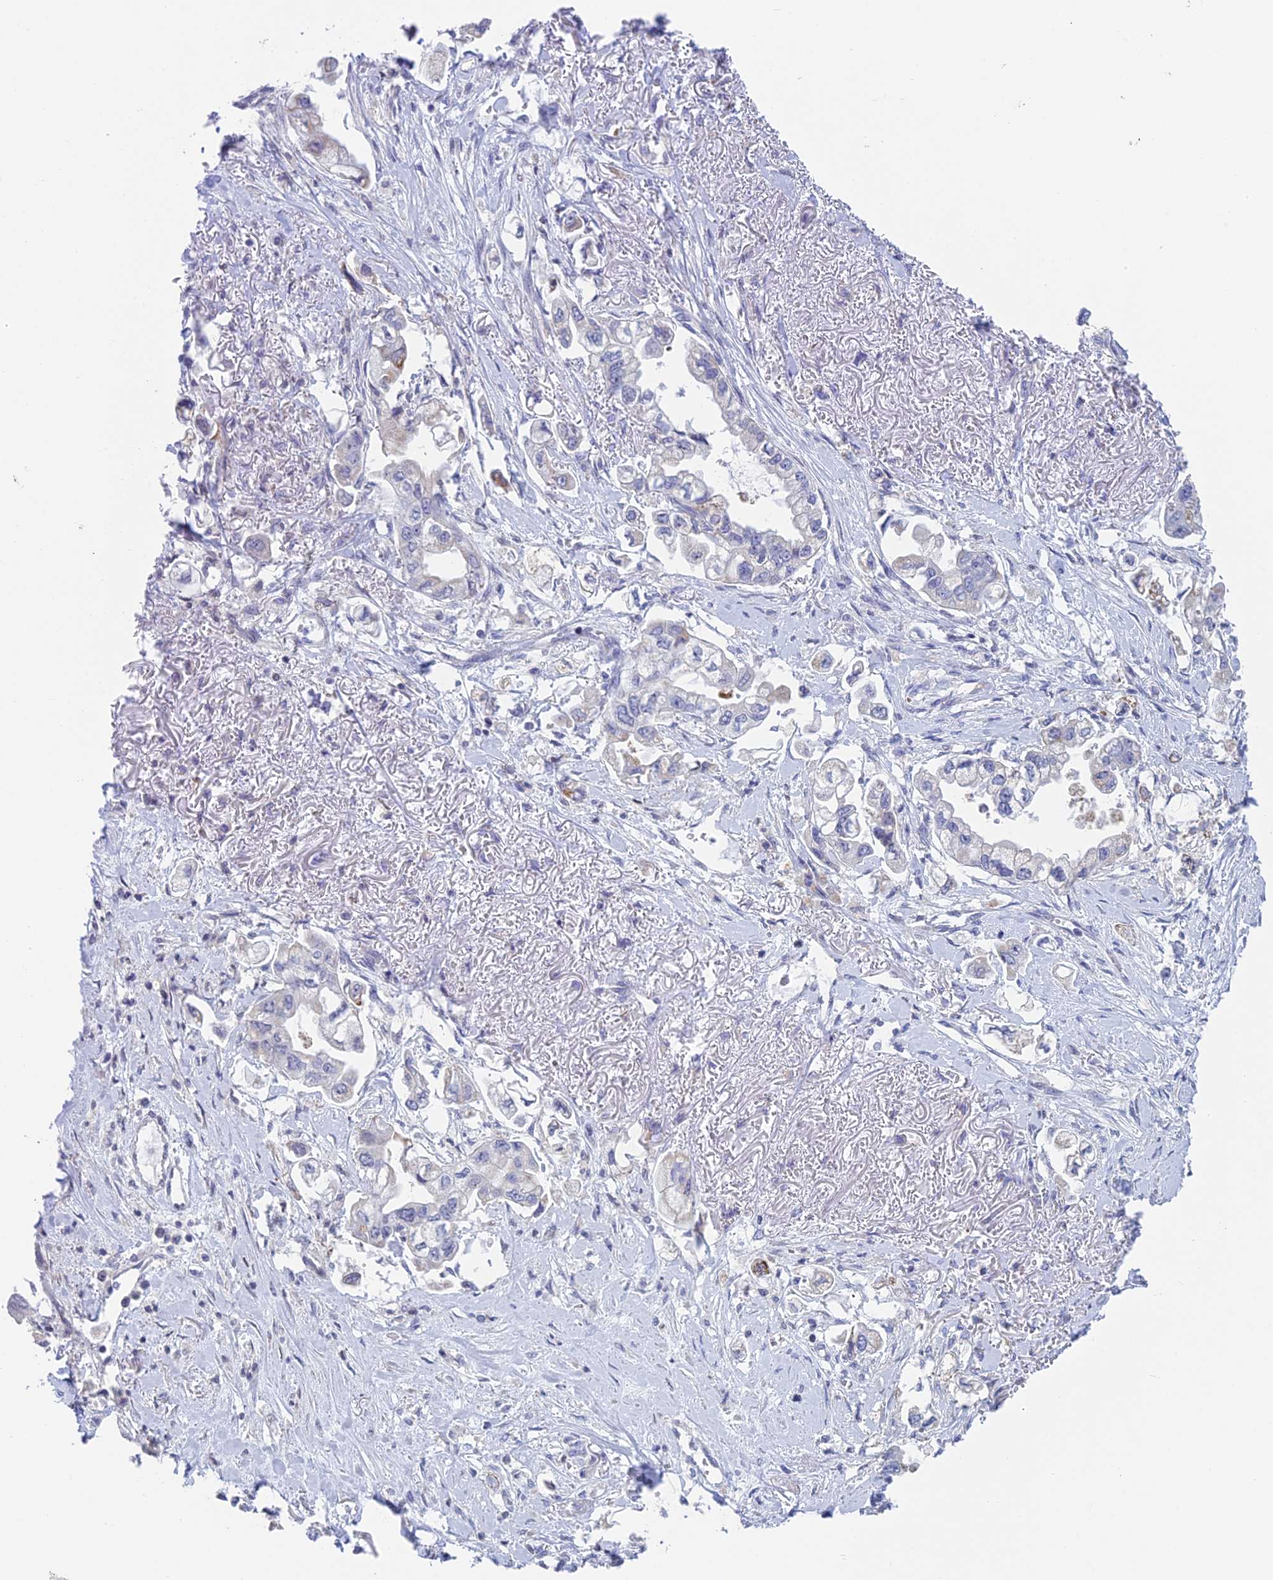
{"staining": {"intensity": "moderate", "quantity": "<25%", "location": "cytoplasmic/membranous"}, "tissue": "stomach cancer", "cell_type": "Tumor cells", "image_type": "cancer", "snomed": [{"axis": "morphology", "description": "Adenocarcinoma, NOS"}, {"axis": "topography", "description": "Stomach"}], "caption": "High-power microscopy captured an IHC histopathology image of adenocarcinoma (stomach), revealing moderate cytoplasmic/membranous positivity in approximately <25% of tumor cells.", "gene": "REXO5", "patient": {"sex": "male", "age": 62}}